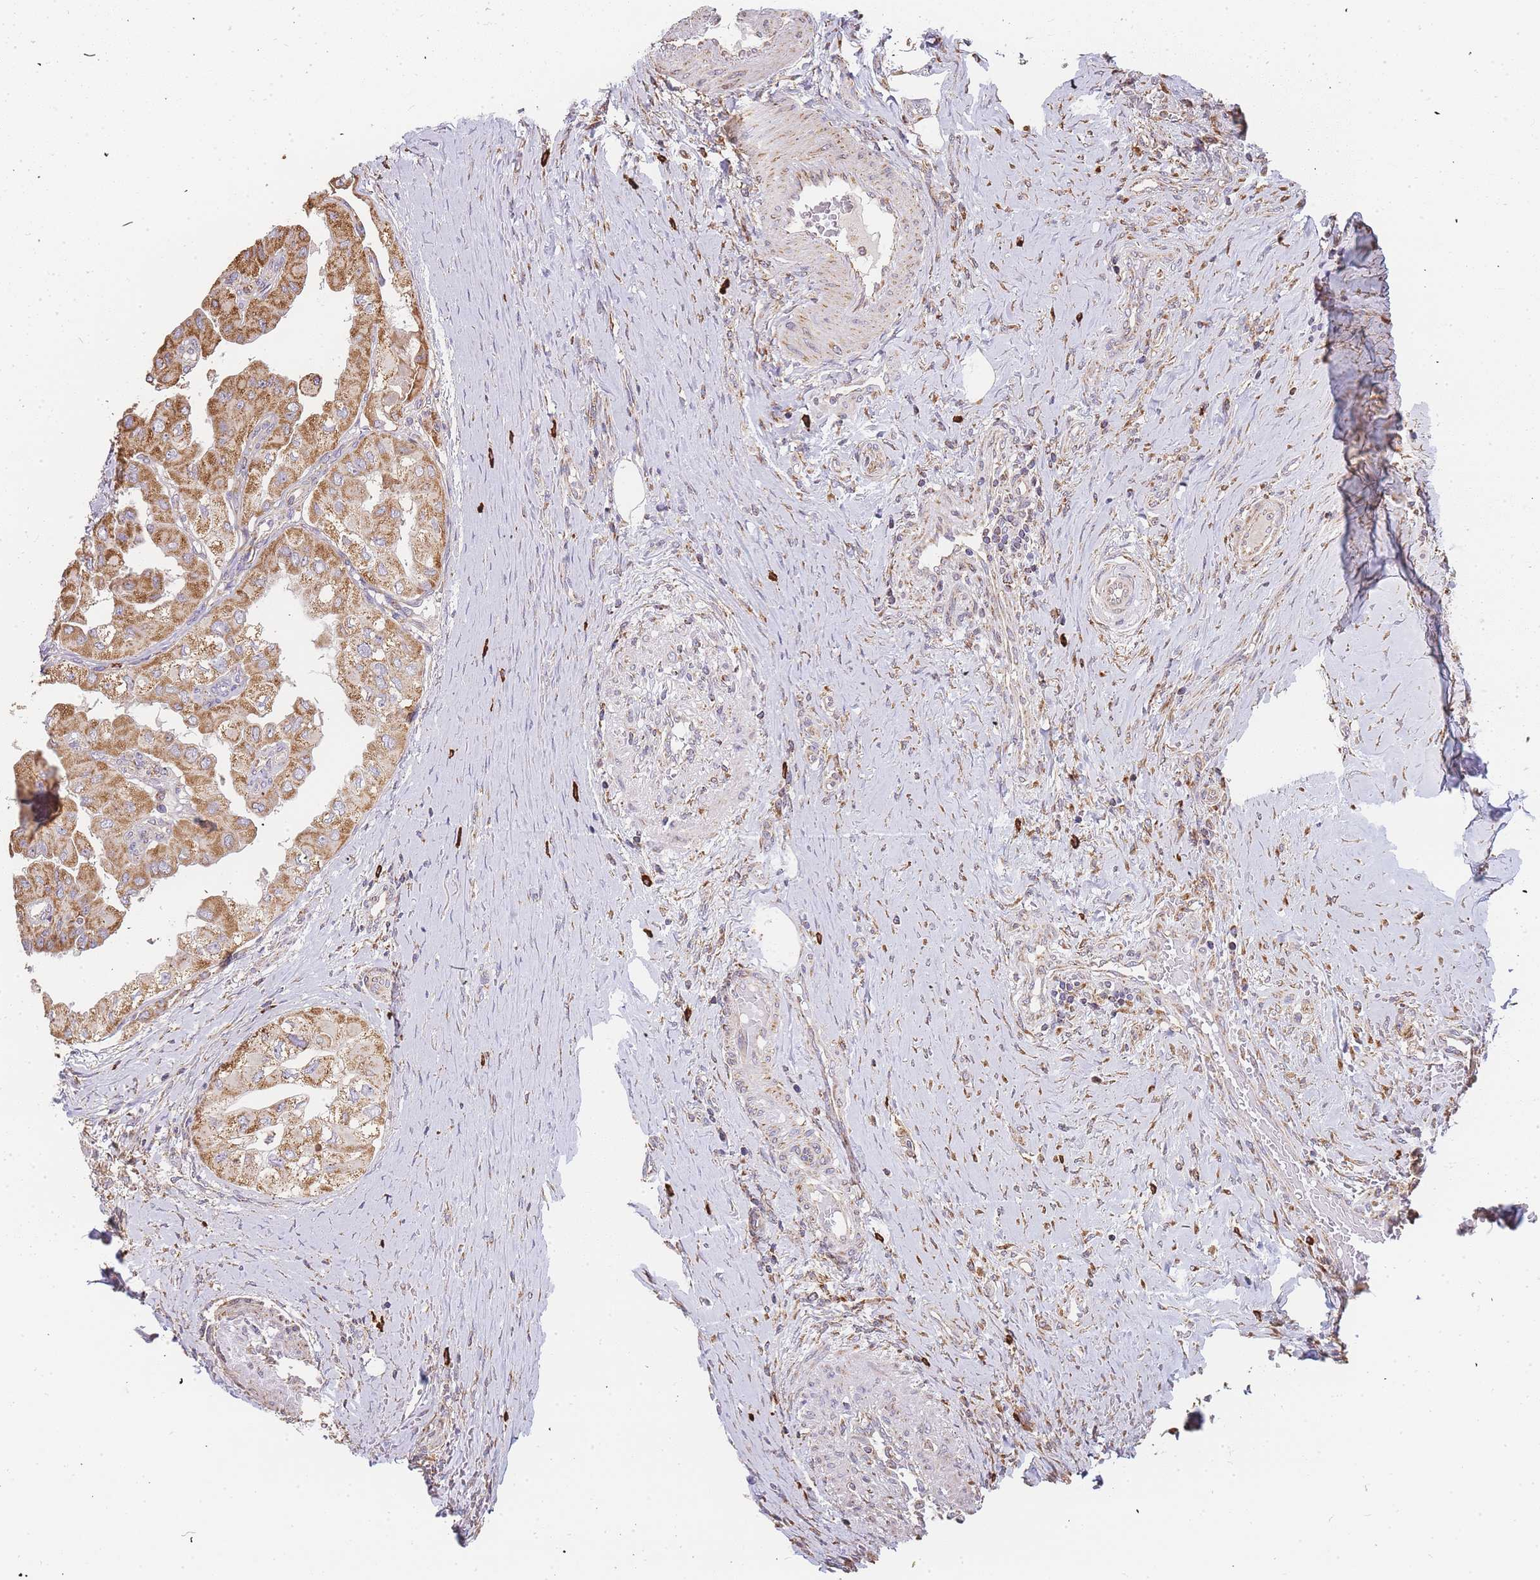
{"staining": {"intensity": "moderate", "quantity": ">75%", "location": "cytoplasmic/membranous"}, "tissue": "thyroid cancer", "cell_type": "Tumor cells", "image_type": "cancer", "snomed": [{"axis": "morphology", "description": "Papillary adenocarcinoma, NOS"}, {"axis": "topography", "description": "Thyroid gland"}], "caption": "The histopathology image demonstrates staining of thyroid papillary adenocarcinoma, revealing moderate cytoplasmic/membranous protein positivity (brown color) within tumor cells. The protein is stained brown, and the nuclei are stained in blue (DAB IHC with brightfield microscopy, high magnification).", "gene": "ADCY9", "patient": {"sex": "female", "age": 59}}